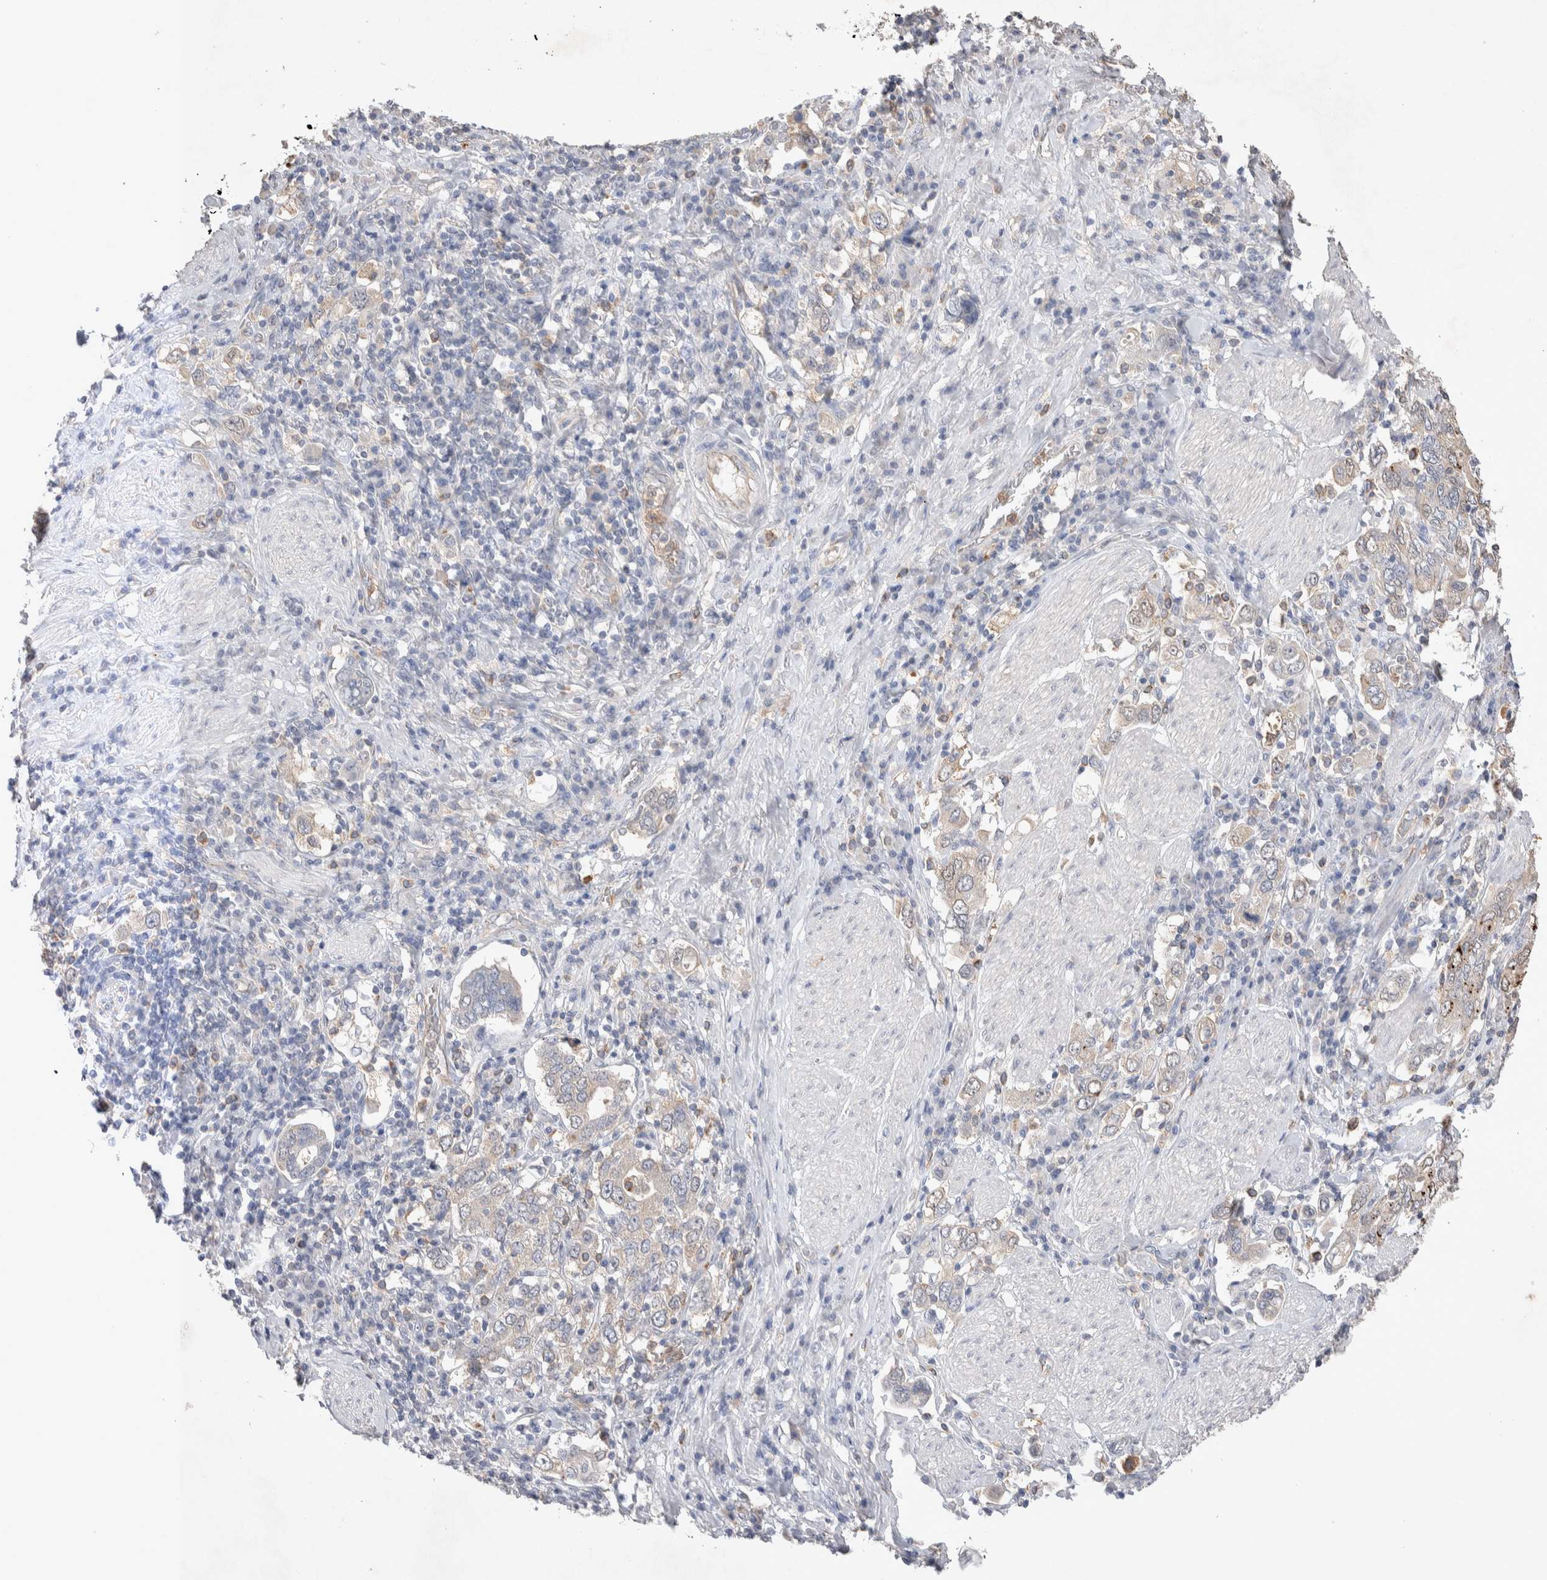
{"staining": {"intensity": "weak", "quantity": "<25%", "location": "cytoplasmic/membranous"}, "tissue": "stomach cancer", "cell_type": "Tumor cells", "image_type": "cancer", "snomed": [{"axis": "morphology", "description": "Adenocarcinoma, NOS"}, {"axis": "topography", "description": "Stomach, upper"}], "caption": "This photomicrograph is of stomach cancer (adenocarcinoma) stained with IHC to label a protein in brown with the nuclei are counter-stained blue. There is no positivity in tumor cells.", "gene": "FFAR2", "patient": {"sex": "male", "age": 62}}